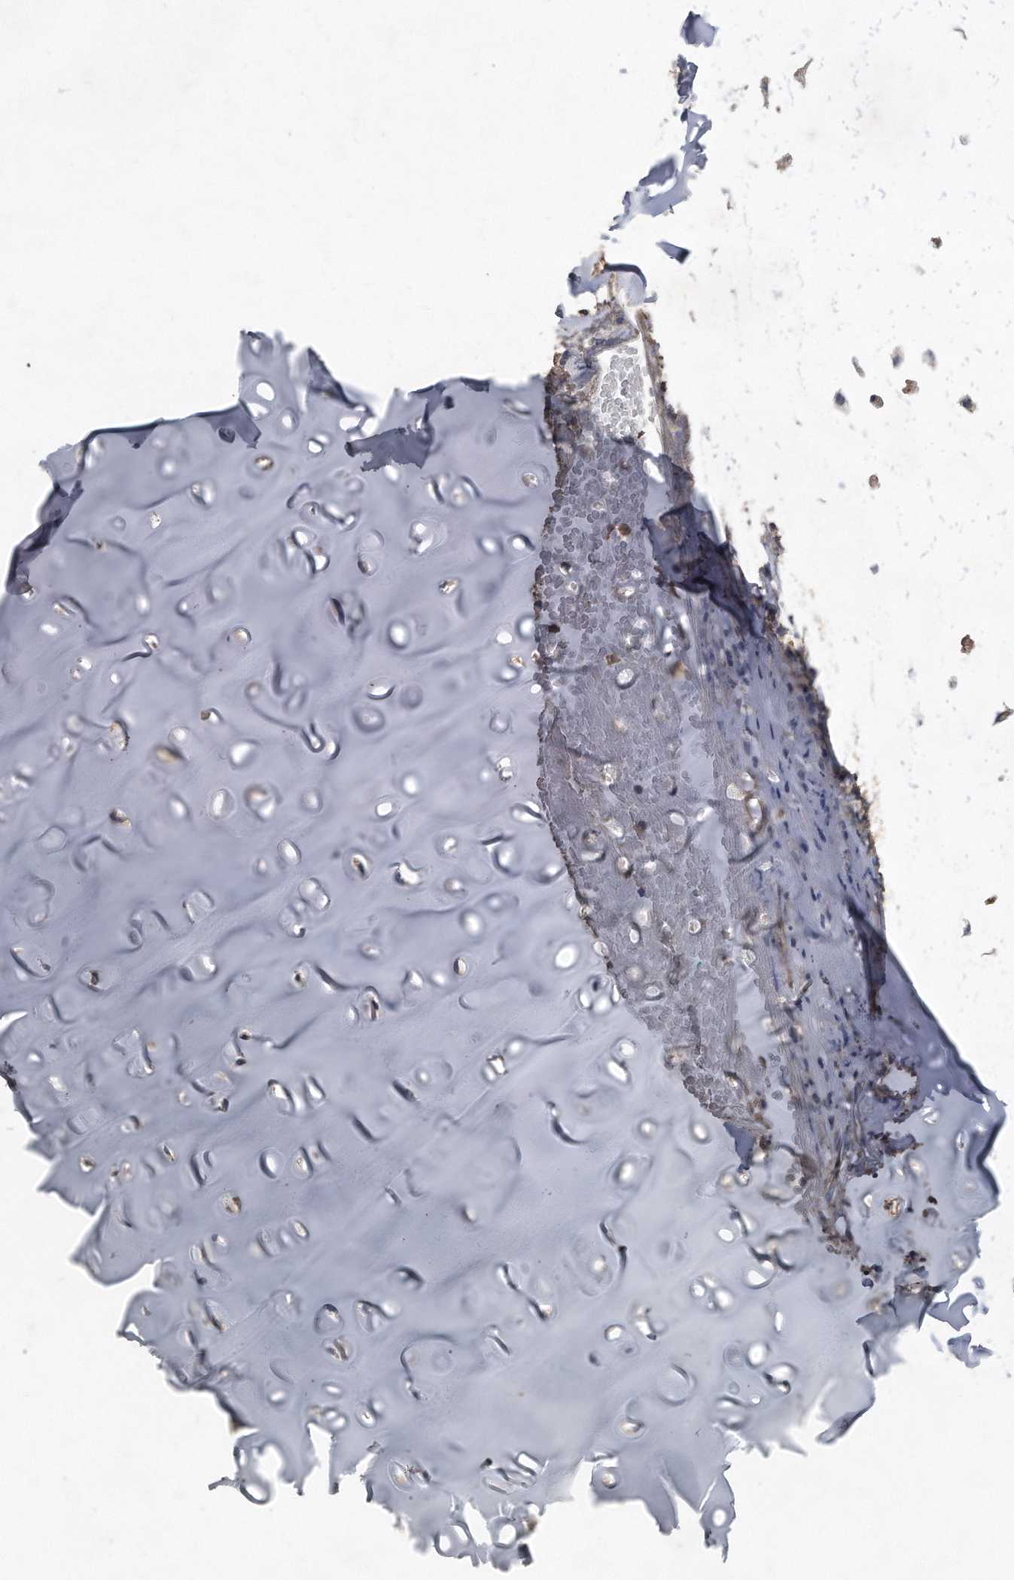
{"staining": {"intensity": "negative", "quantity": "none", "location": "none"}, "tissue": "adipose tissue", "cell_type": "Adipocytes", "image_type": "normal", "snomed": [{"axis": "morphology", "description": "Normal tissue, NOS"}, {"axis": "morphology", "description": "Basal cell carcinoma"}, {"axis": "topography", "description": "Cartilage tissue"}, {"axis": "topography", "description": "Nasopharynx"}, {"axis": "topography", "description": "Oral tissue"}], "caption": "High magnification brightfield microscopy of normal adipose tissue stained with DAB (3,3'-diaminobenzidine) (brown) and counterstained with hematoxylin (blue): adipocytes show no significant expression.", "gene": "HOMER3", "patient": {"sex": "female", "age": 77}}